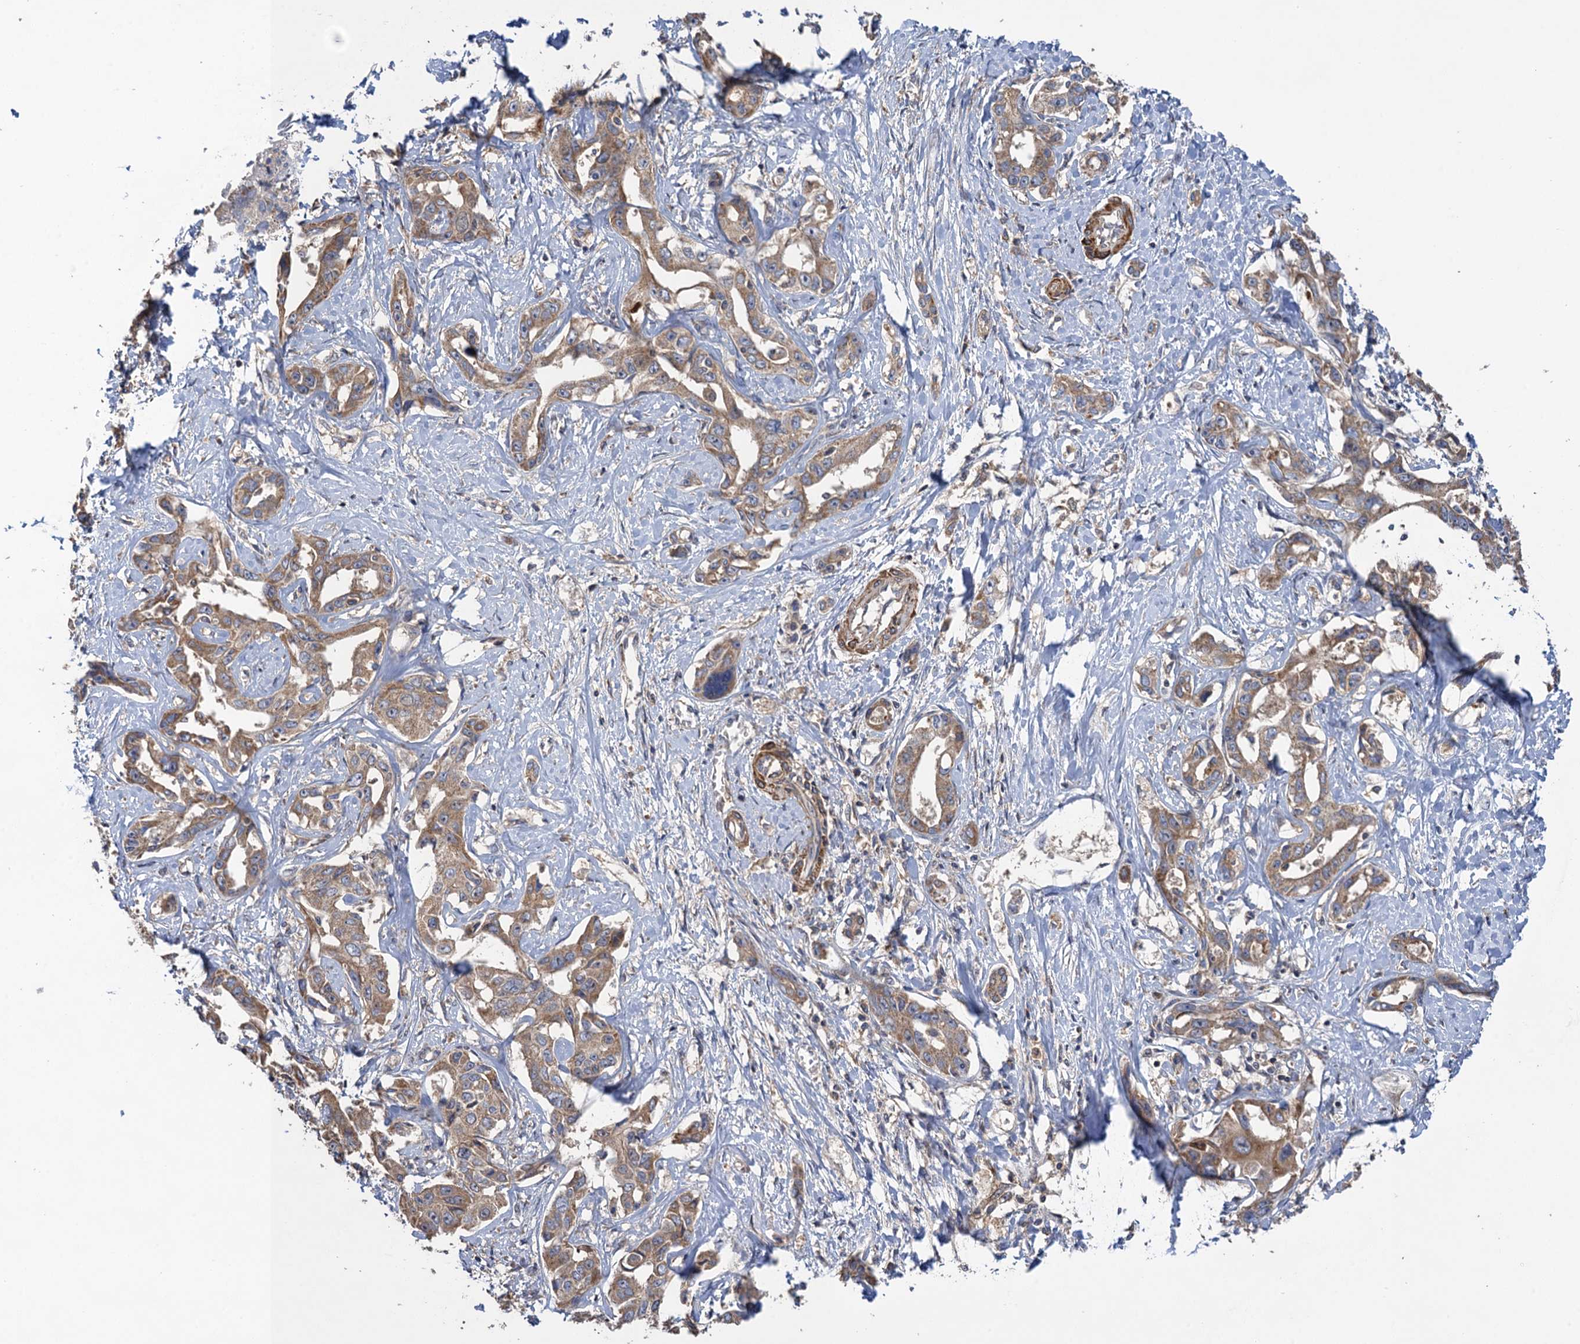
{"staining": {"intensity": "moderate", "quantity": ">75%", "location": "cytoplasmic/membranous"}, "tissue": "liver cancer", "cell_type": "Tumor cells", "image_type": "cancer", "snomed": [{"axis": "morphology", "description": "Cholangiocarcinoma"}, {"axis": "topography", "description": "Liver"}], "caption": "Immunohistochemistry (IHC) (DAB (3,3'-diaminobenzidine)) staining of human liver cancer shows moderate cytoplasmic/membranous protein staining in approximately >75% of tumor cells.", "gene": "WDR88", "patient": {"sex": "male", "age": 59}}